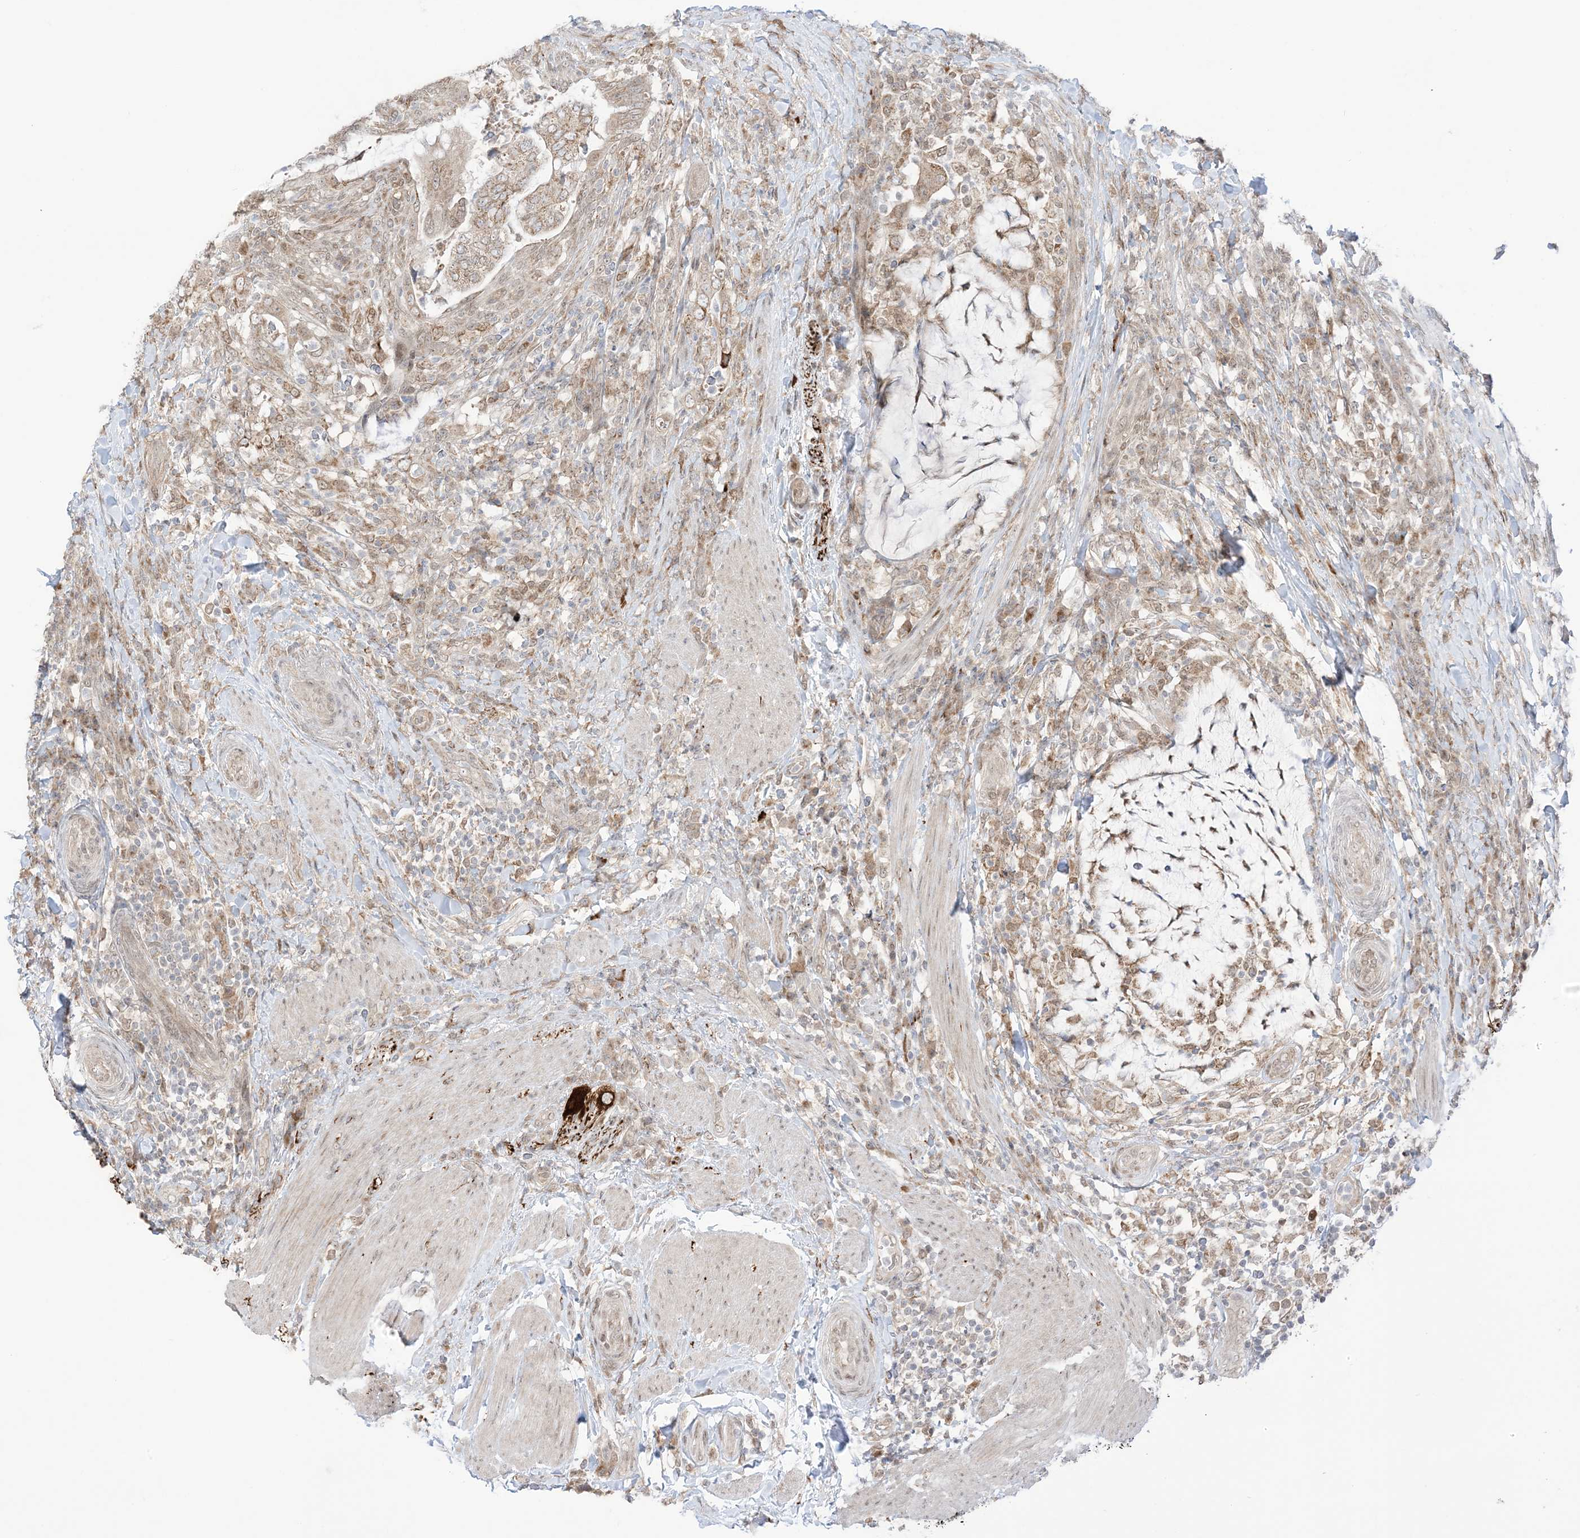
{"staining": {"intensity": "moderate", "quantity": ">75%", "location": "cytoplasmic/membranous,nuclear"}, "tissue": "colorectal cancer", "cell_type": "Tumor cells", "image_type": "cancer", "snomed": [{"axis": "morphology", "description": "Adenocarcinoma, NOS"}, {"axis": "topography", "description": "Colon"}], "caption": "This micrograph exhibits IHC staining of human adenocarcinoma (colorectal), with medium moderate cytoplasmic/membranous and nuclear staining in approximately >75% of tumor cells.", "gene": "UBE2E2", "patient": {"sex": "female", "age": 66}}